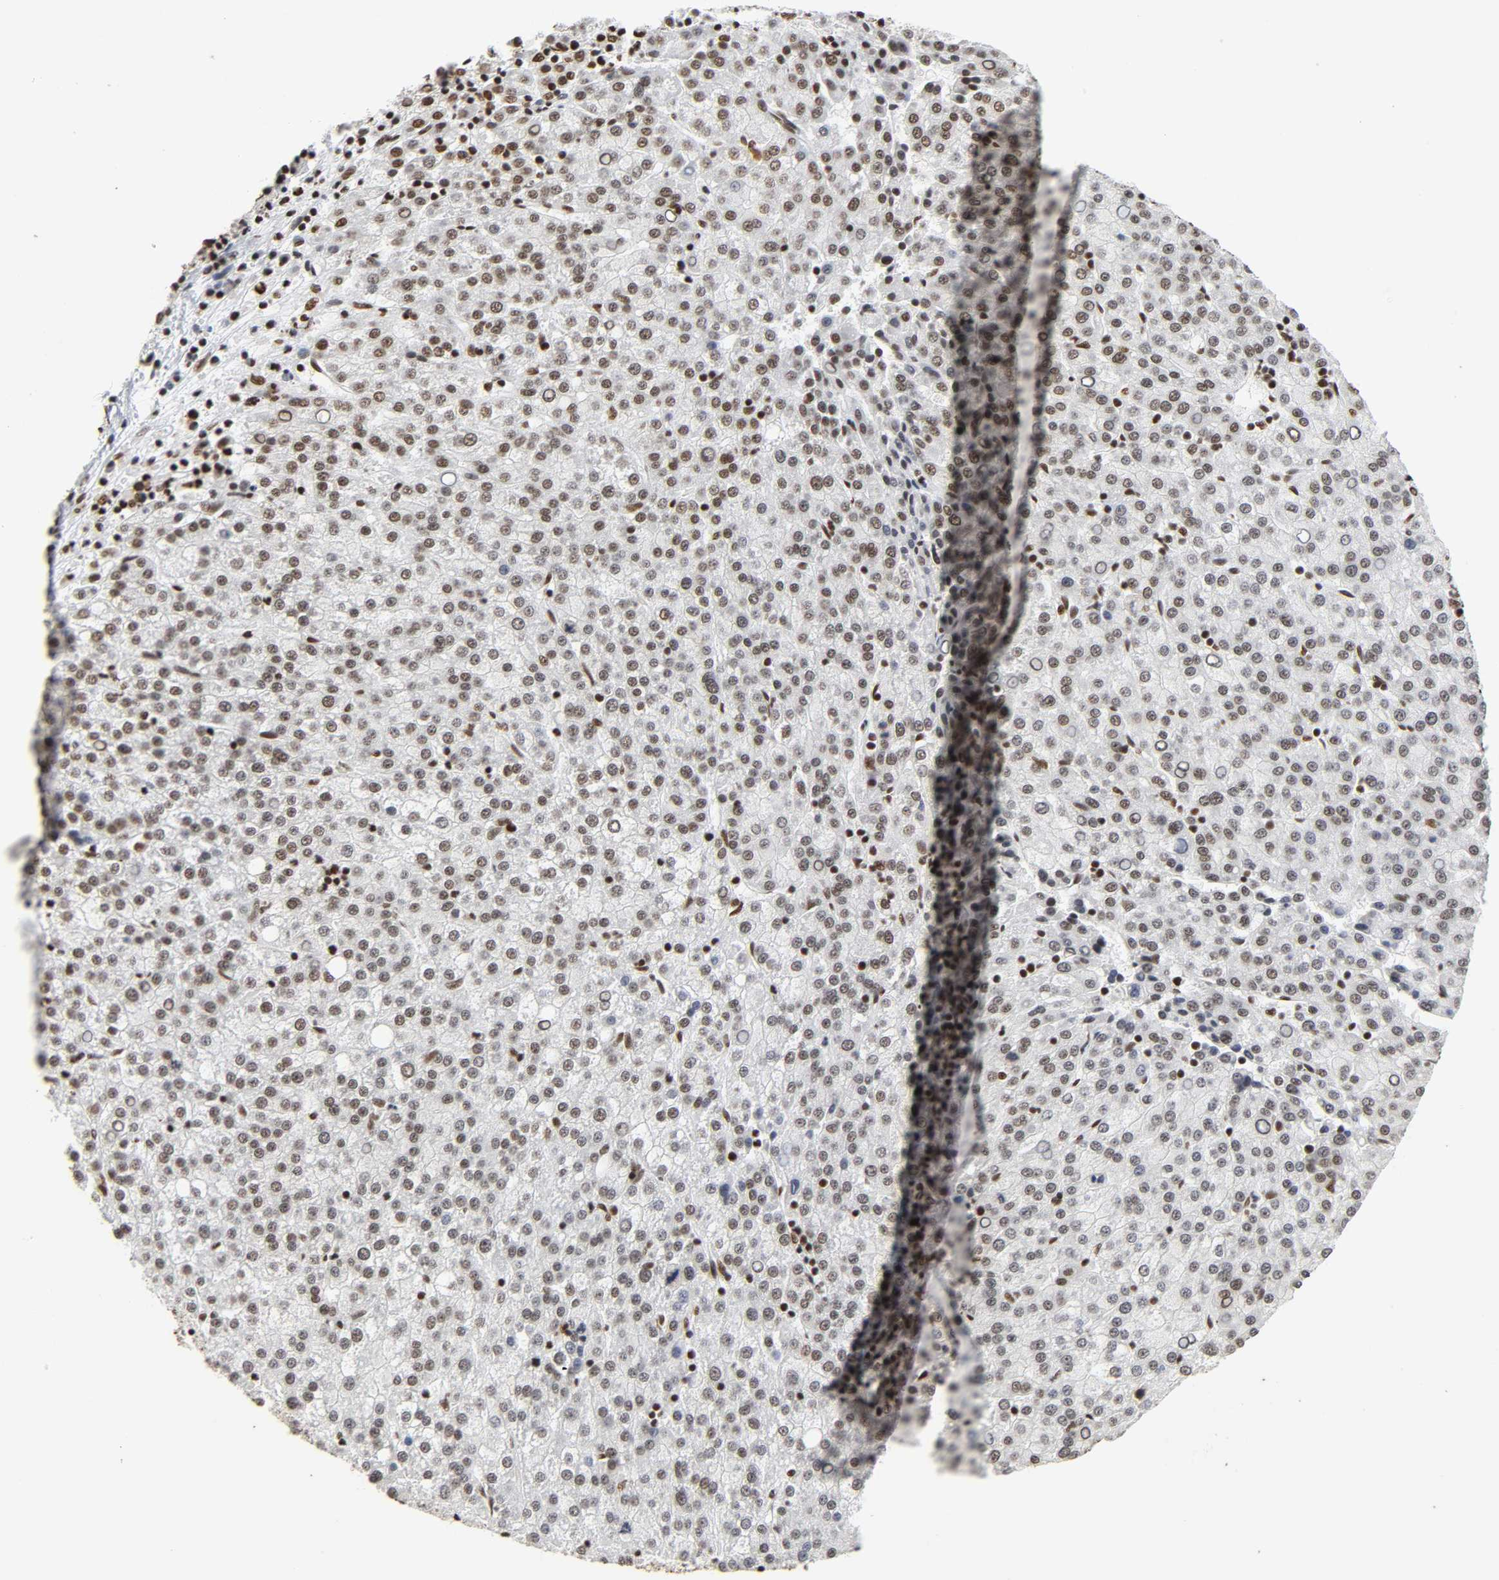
{"staining": {"intensity": "moderate", "quantity": ">75%", "location": "nuclear"}, "tissue": "liver cancer", "cell_type": "Tumor cells", "image_type": "cancer", "snomed": [{"axis": "morphology", "description": "Carcinoma, Hepatocellular, NOS"}, {"axis": "topography", "description": "Liver"}], "caption": "Hepatocellular carcinoma (liver) stained for a protein (brown) demonstrates moderate nuclear positive expression in about >75% of tumor cells.", "gene": "HNRNPC", "patient": {"sex": "female", "age": 58}}